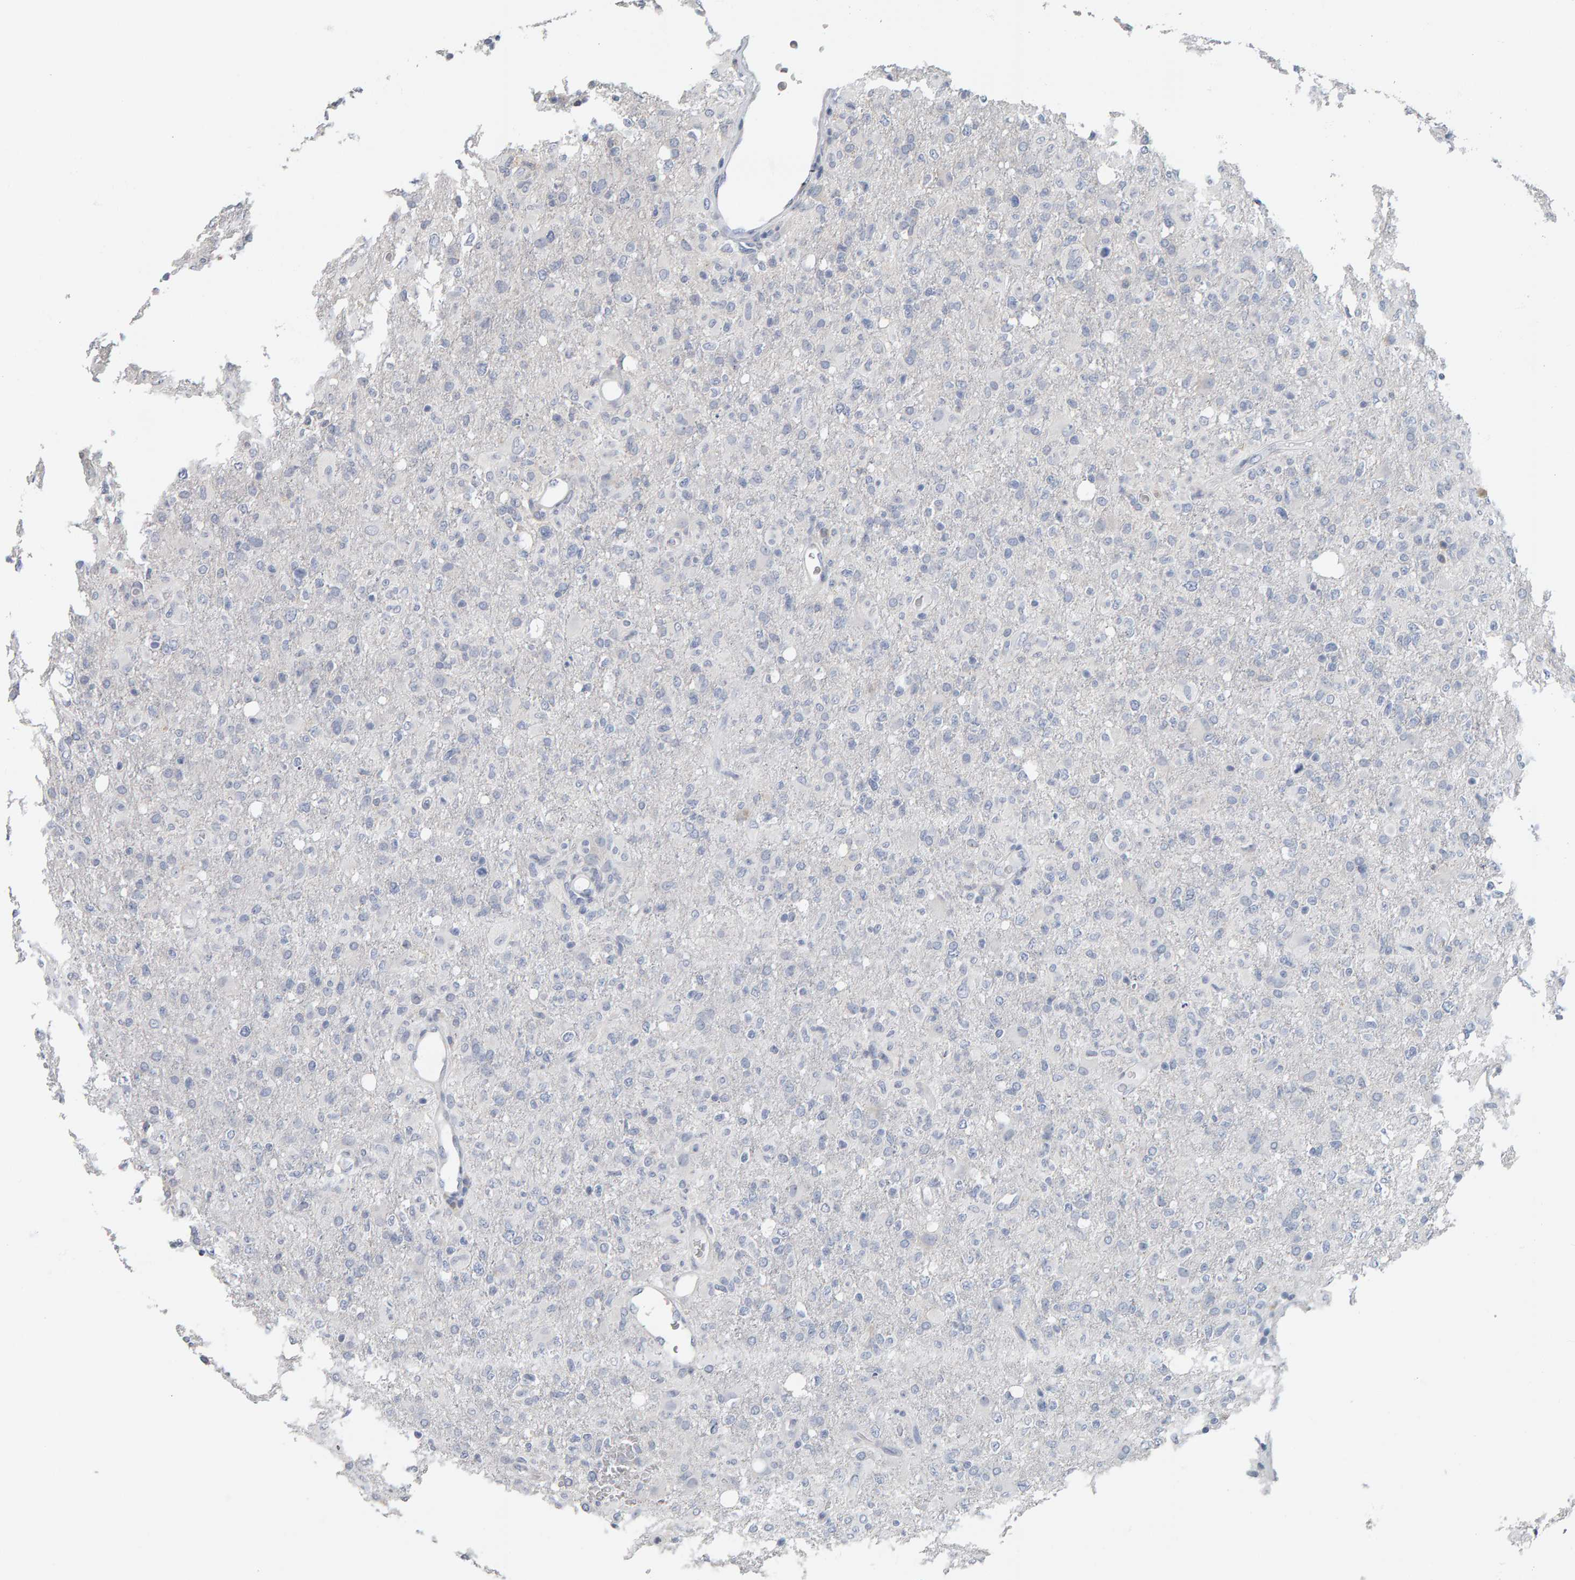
{"staining": {"intensity": "negative", "quantity": "none", "location": "none"}, "tissue": "glioma", "cell_type": "Tumor cells", "image_type": "cancer", "snomed": [{"axis": "morphology", "description": "Glioma, malignant, High grade"}, {"axis": "topography", "description": "Brain"}], "caption": "DAB immunohistochemical staining of human malignant glioma (high-grade) exhibits no significant expression in tumor cells. The staining was performed using DAB (3,3'-diaminobenzidine) to visualize the protein expression in brown, while the nuclei were stained in blue with hematoxylin (Magnification: 20x).", "gene": "ADHFE1", "patient": {"sex": "female", "age": 57}}